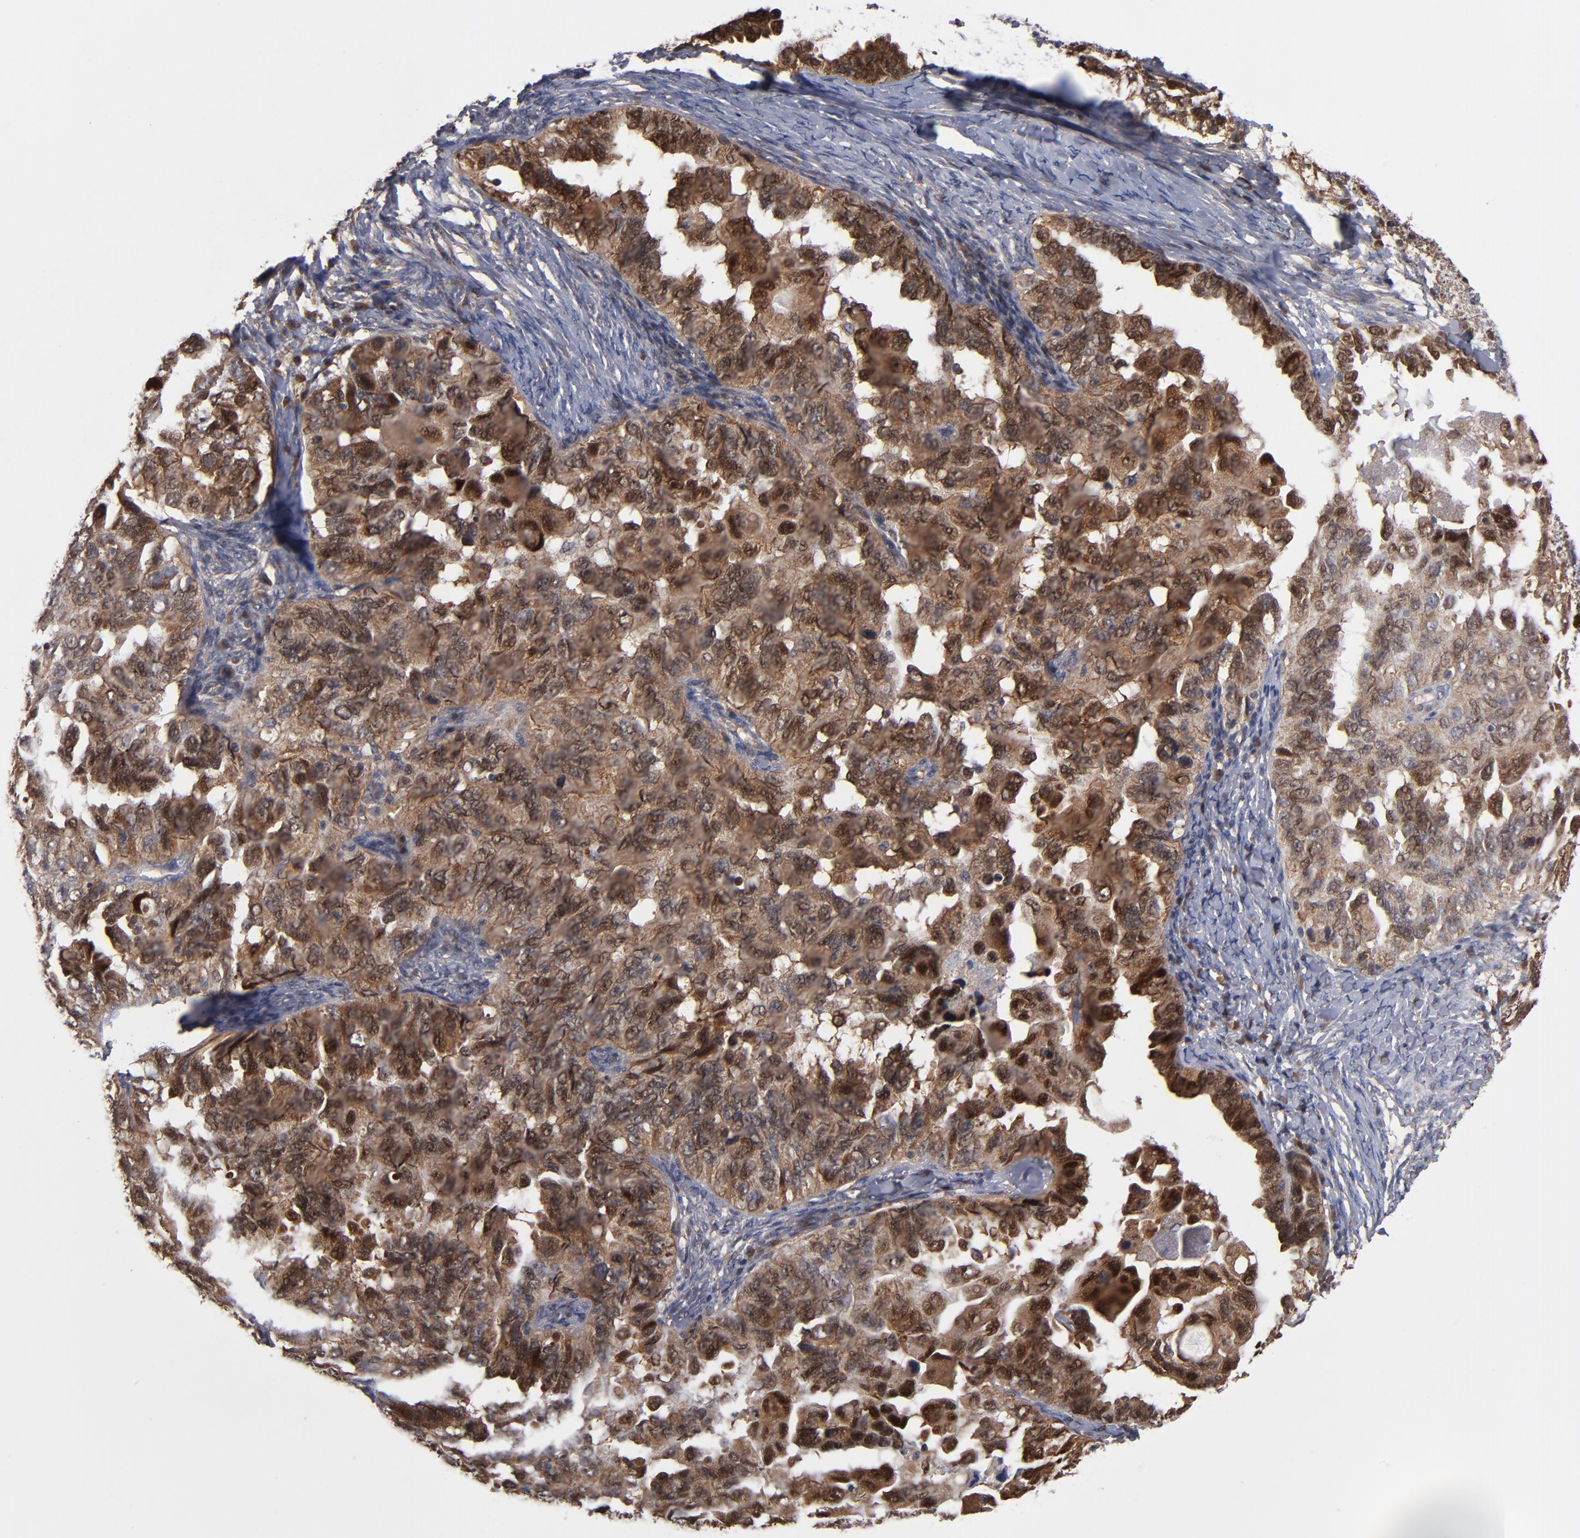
{"staining": {"intensity": "strong", "quantity": ">75%", "location": "cytoplasmic/membranous,nuclear"}, "tissue": "ovarian cancer", "cell_type": "Tumor cells", "image_type": "cancer", "snomed": [{"axis": "morphology", "description": "Cystadenocarcinoma, serous, NOS"}, {"axis": "topography", "description": "Ovary"}], "caption": "Immunohistochemical staining of human ovarian cancer reveals high levels of strong cytoplasmic/membranous and nuclear staining in approximately >75% of tumor cells. (Stains: DAB in brown, nuclei in blue, Microscopy: brightfield microscopy at high magnification).", "gene": "ALG13", "patient": {"sex": "female", "age": 82}}